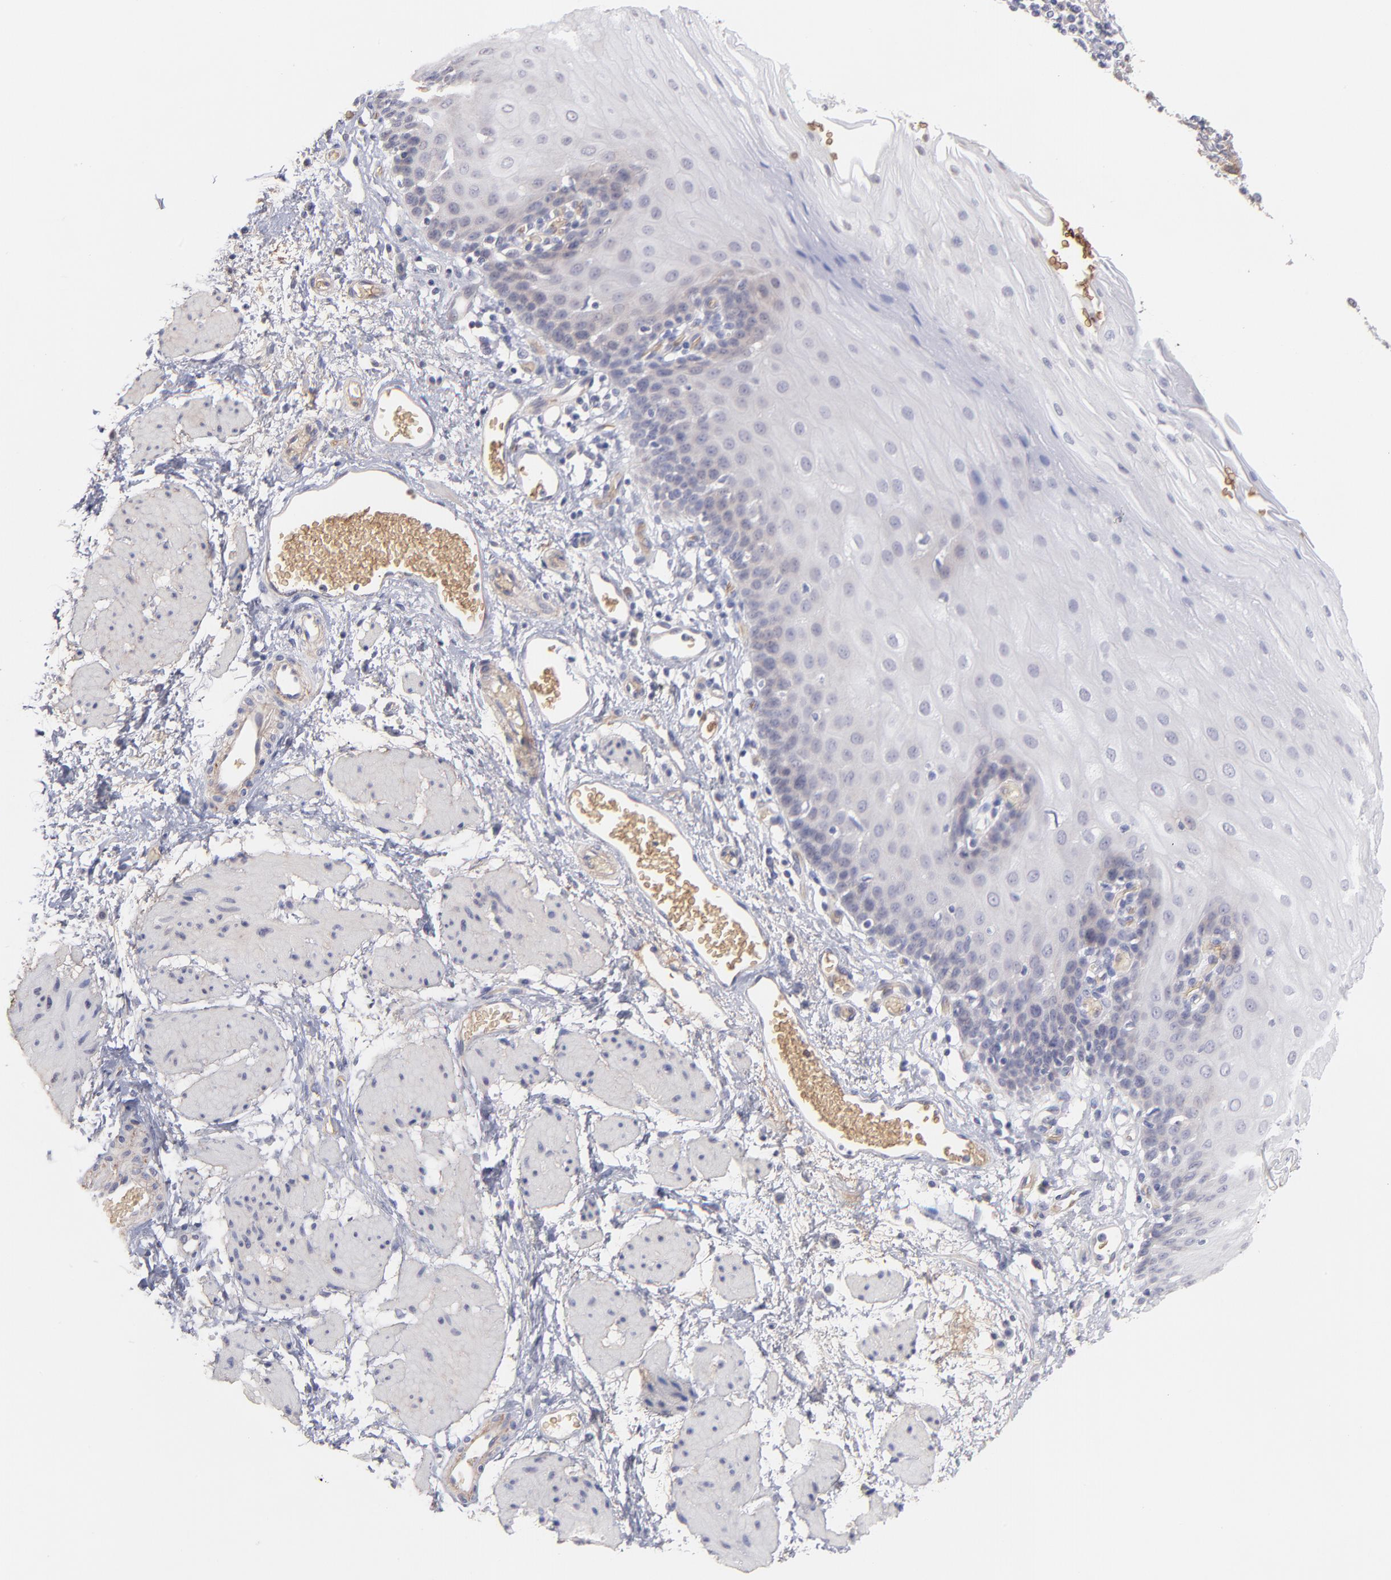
{"staining": {"intensity": "negative", "quantity": "none", "location": "none"}, "tissue": "esophagus", "cell_type": "Squamous epithelial cells", "image_type": "normal", "snomed": [{"axis": "morphology", "description": "Normal tissue, NOS"}, {"axis": "topography", "description": "Esophagus"}], "caption": "Immunohistochemistry image of normal esophagus: esophagus stained with DAB displays no significant protein positivity in squamous epithelial cells. The staining was performed using DAB to visualize the protein expression in brown, while the nuclei were stained in blue with hematoxylin (Magnification: 20x).", "gene": "F13B", "patient": {"sex": "male", "age": 69}}